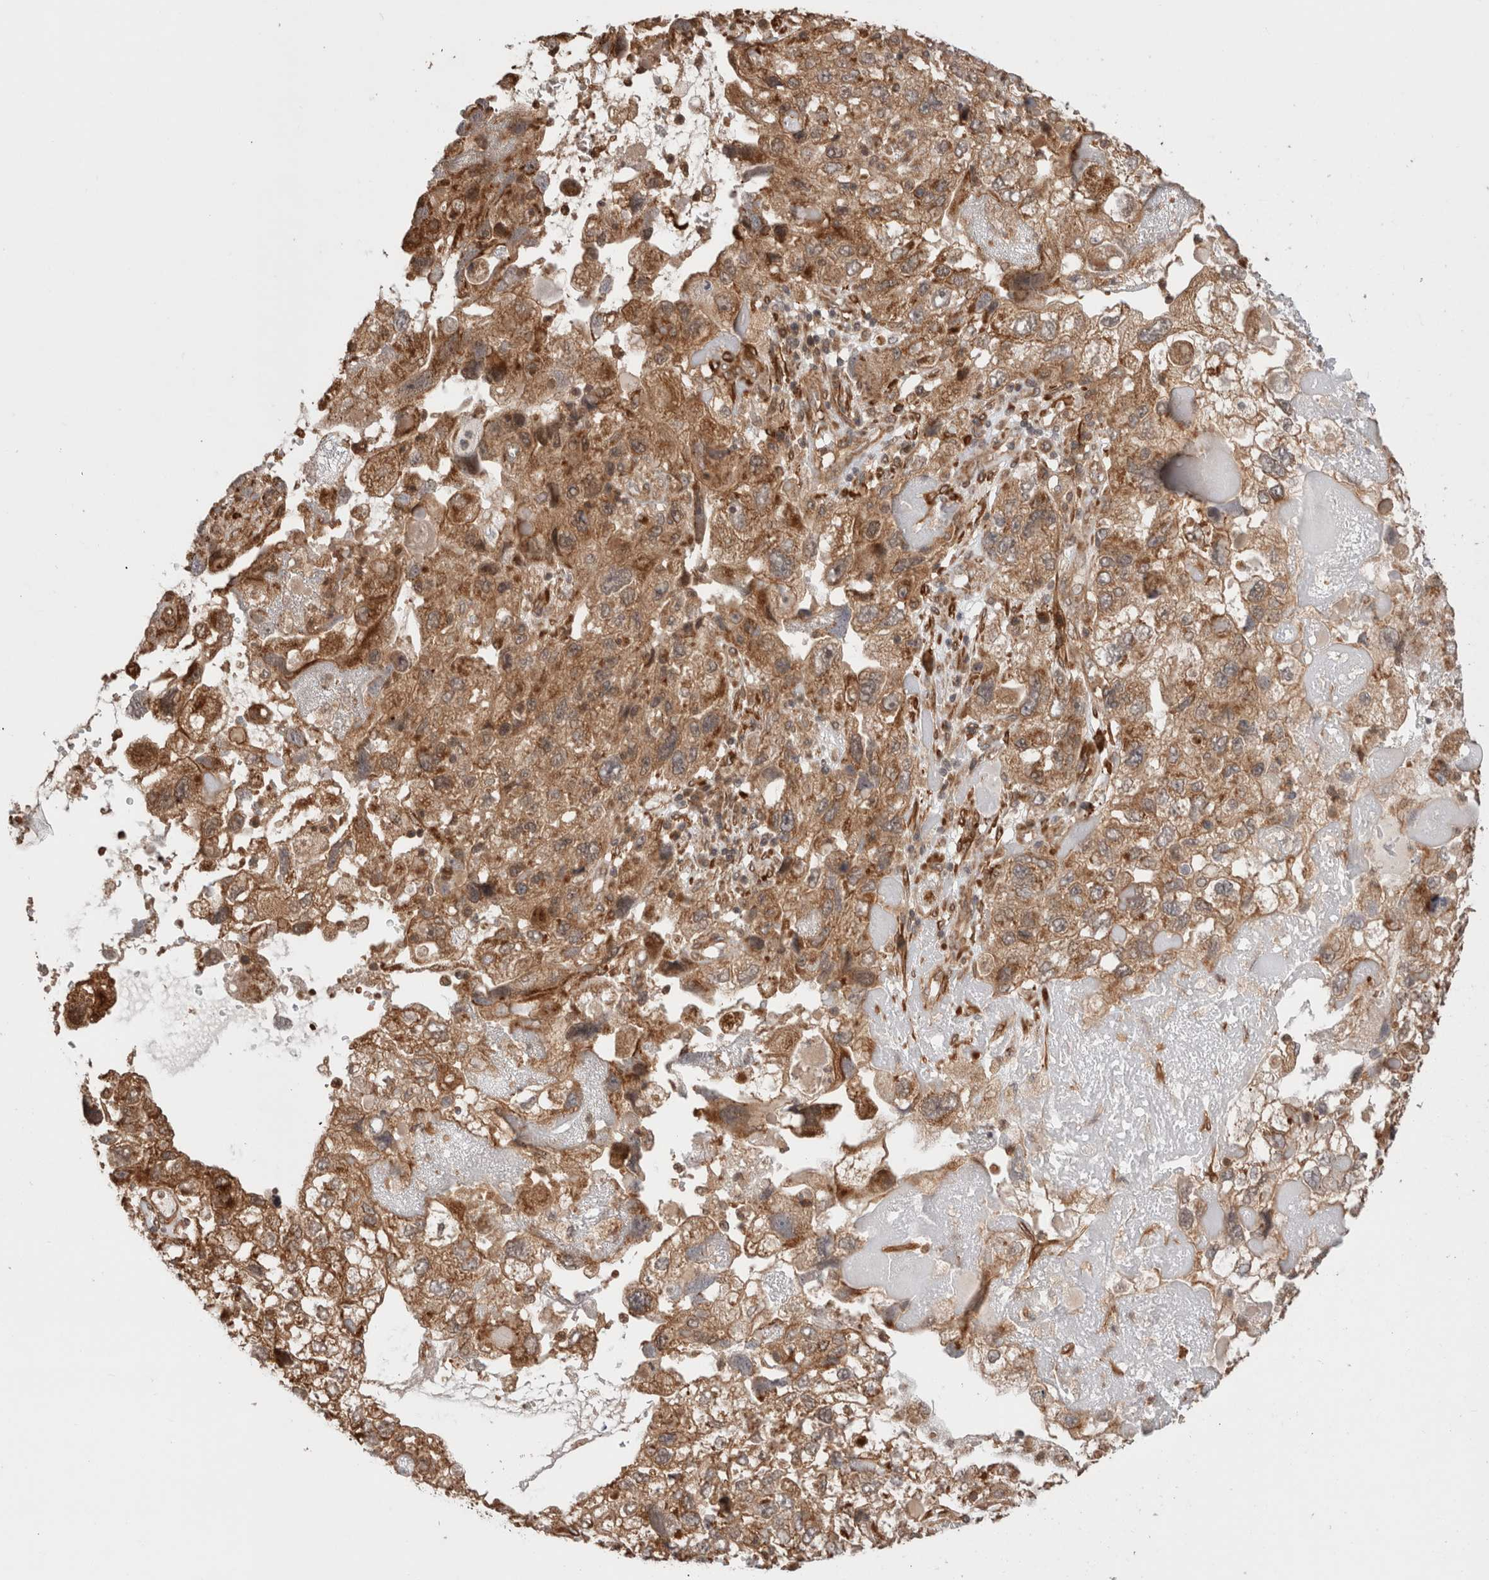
{"staining": {"intensity": "moderate", "quantity": ">75%", "location": "cytoplasmic/membranous"}, "tissue": "endometrial cancer", "cell_type": "Tumor cells", "image_type": "cancer", "snomed": [{"axis": "morphology", "description": "Adenocarcinoma, NOS"}, {"axis": "topography", "description": "Endometrium"}], "caption": "Human endometrial adenocarcinoma stained for a protein (brown) demonstrates moderate cytoplasmic/membranous positive positivity in about >75% of tumor cells.", "gene": "ZNF649", "patient": {"sex": "female", "age": 49}}